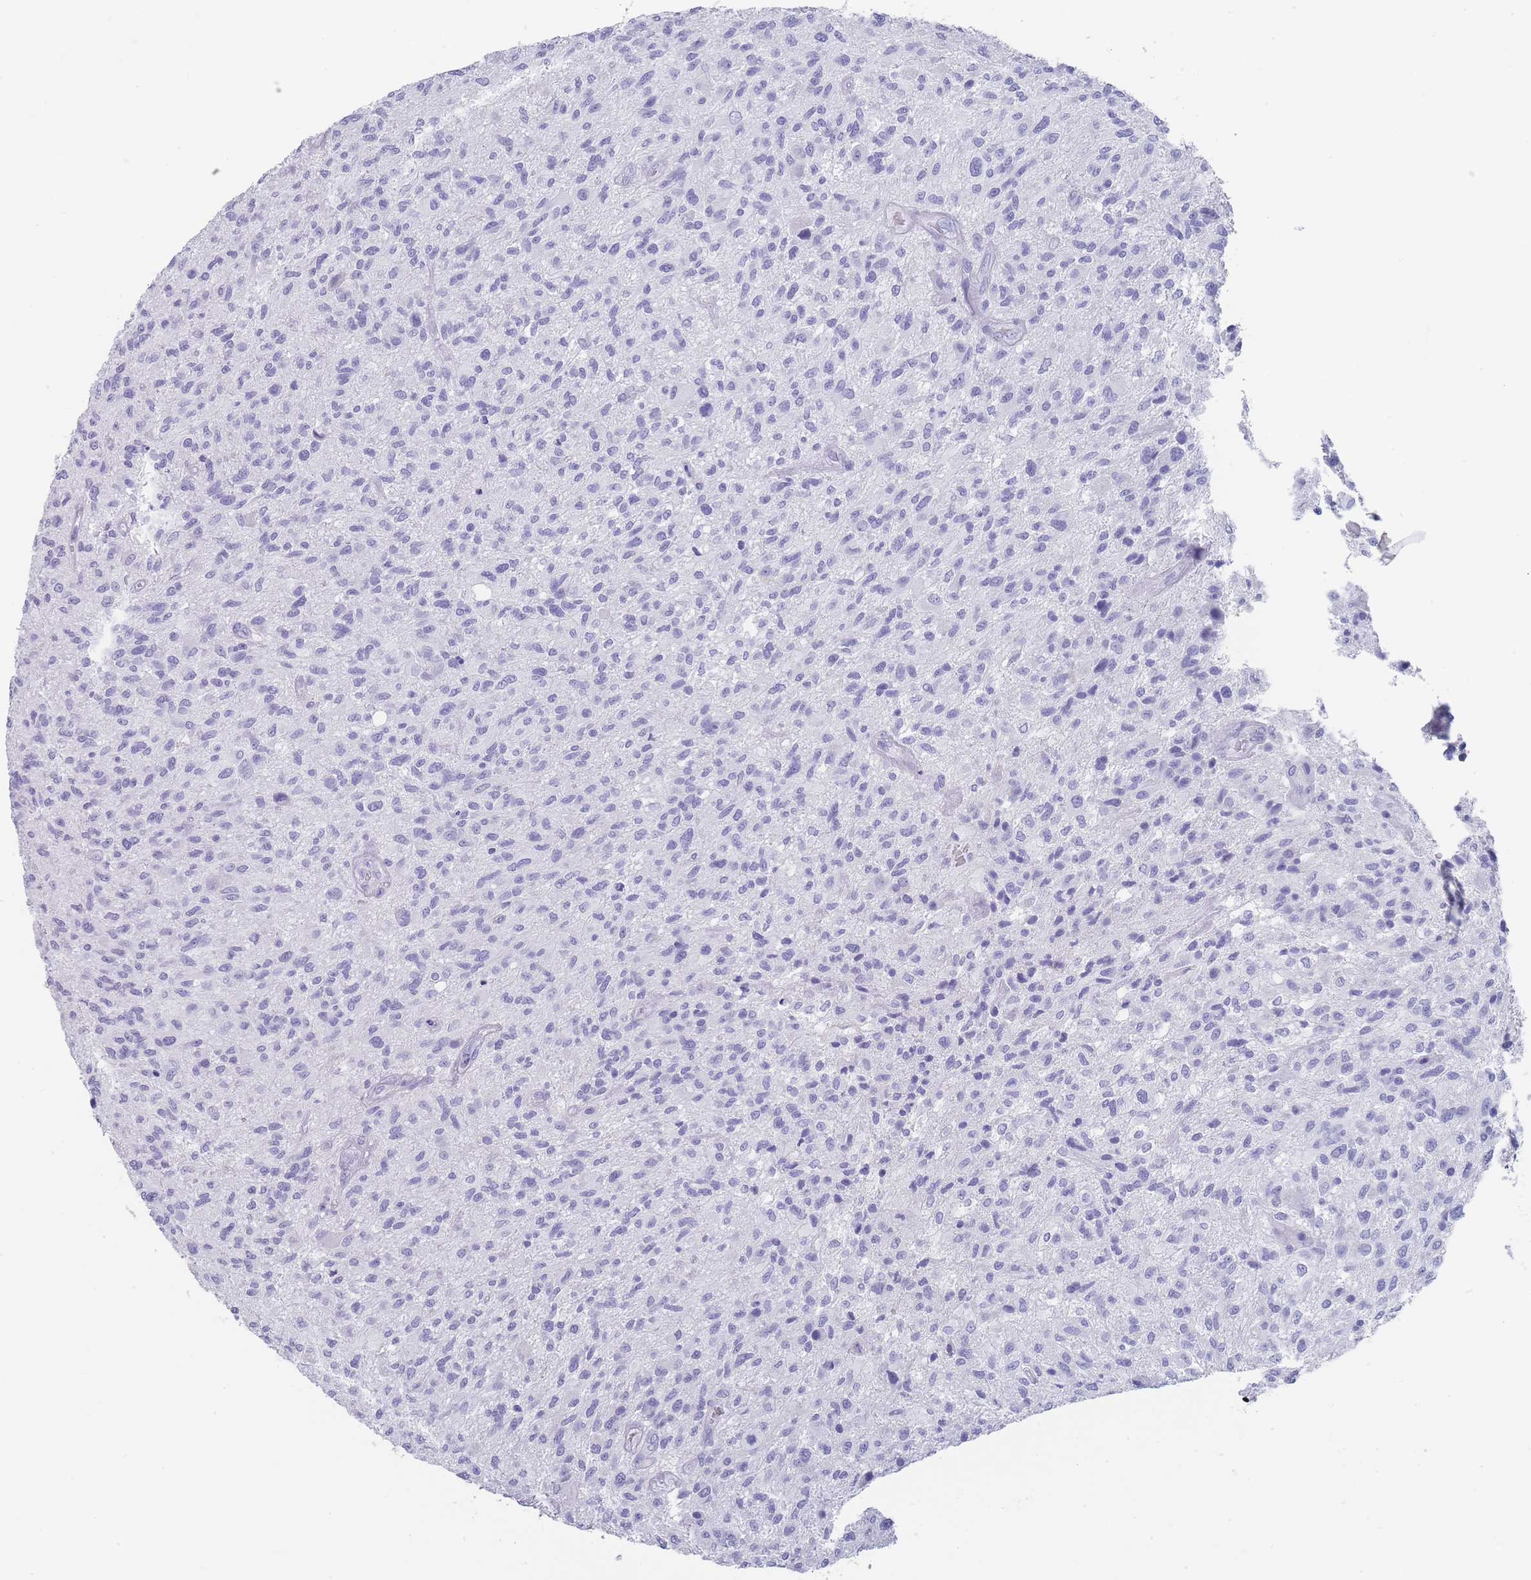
{"staining": {"intensity": "negative", "quantity": "none", "location": "none"}, "tissue": "glioma", "cell_type": "Tumor cells", "image_type": "cancer", "snomed": [{"axis": "morphology", "description": "Glioma, malignant, High grade"}, {"axis": "topography", "description": "Brain"}], "caption": "DAB (3,3'-diaminobenzidine) immunohistochemical staining of human malignant glioma (high-grade) reveals no significant staining in tumor cells. (DAB immunohistochemistry (IHC) visualized using brightfield microscopy, high magnification).", "gene": "RAB2B", "patient": {"sex": "male", "age": 47}}